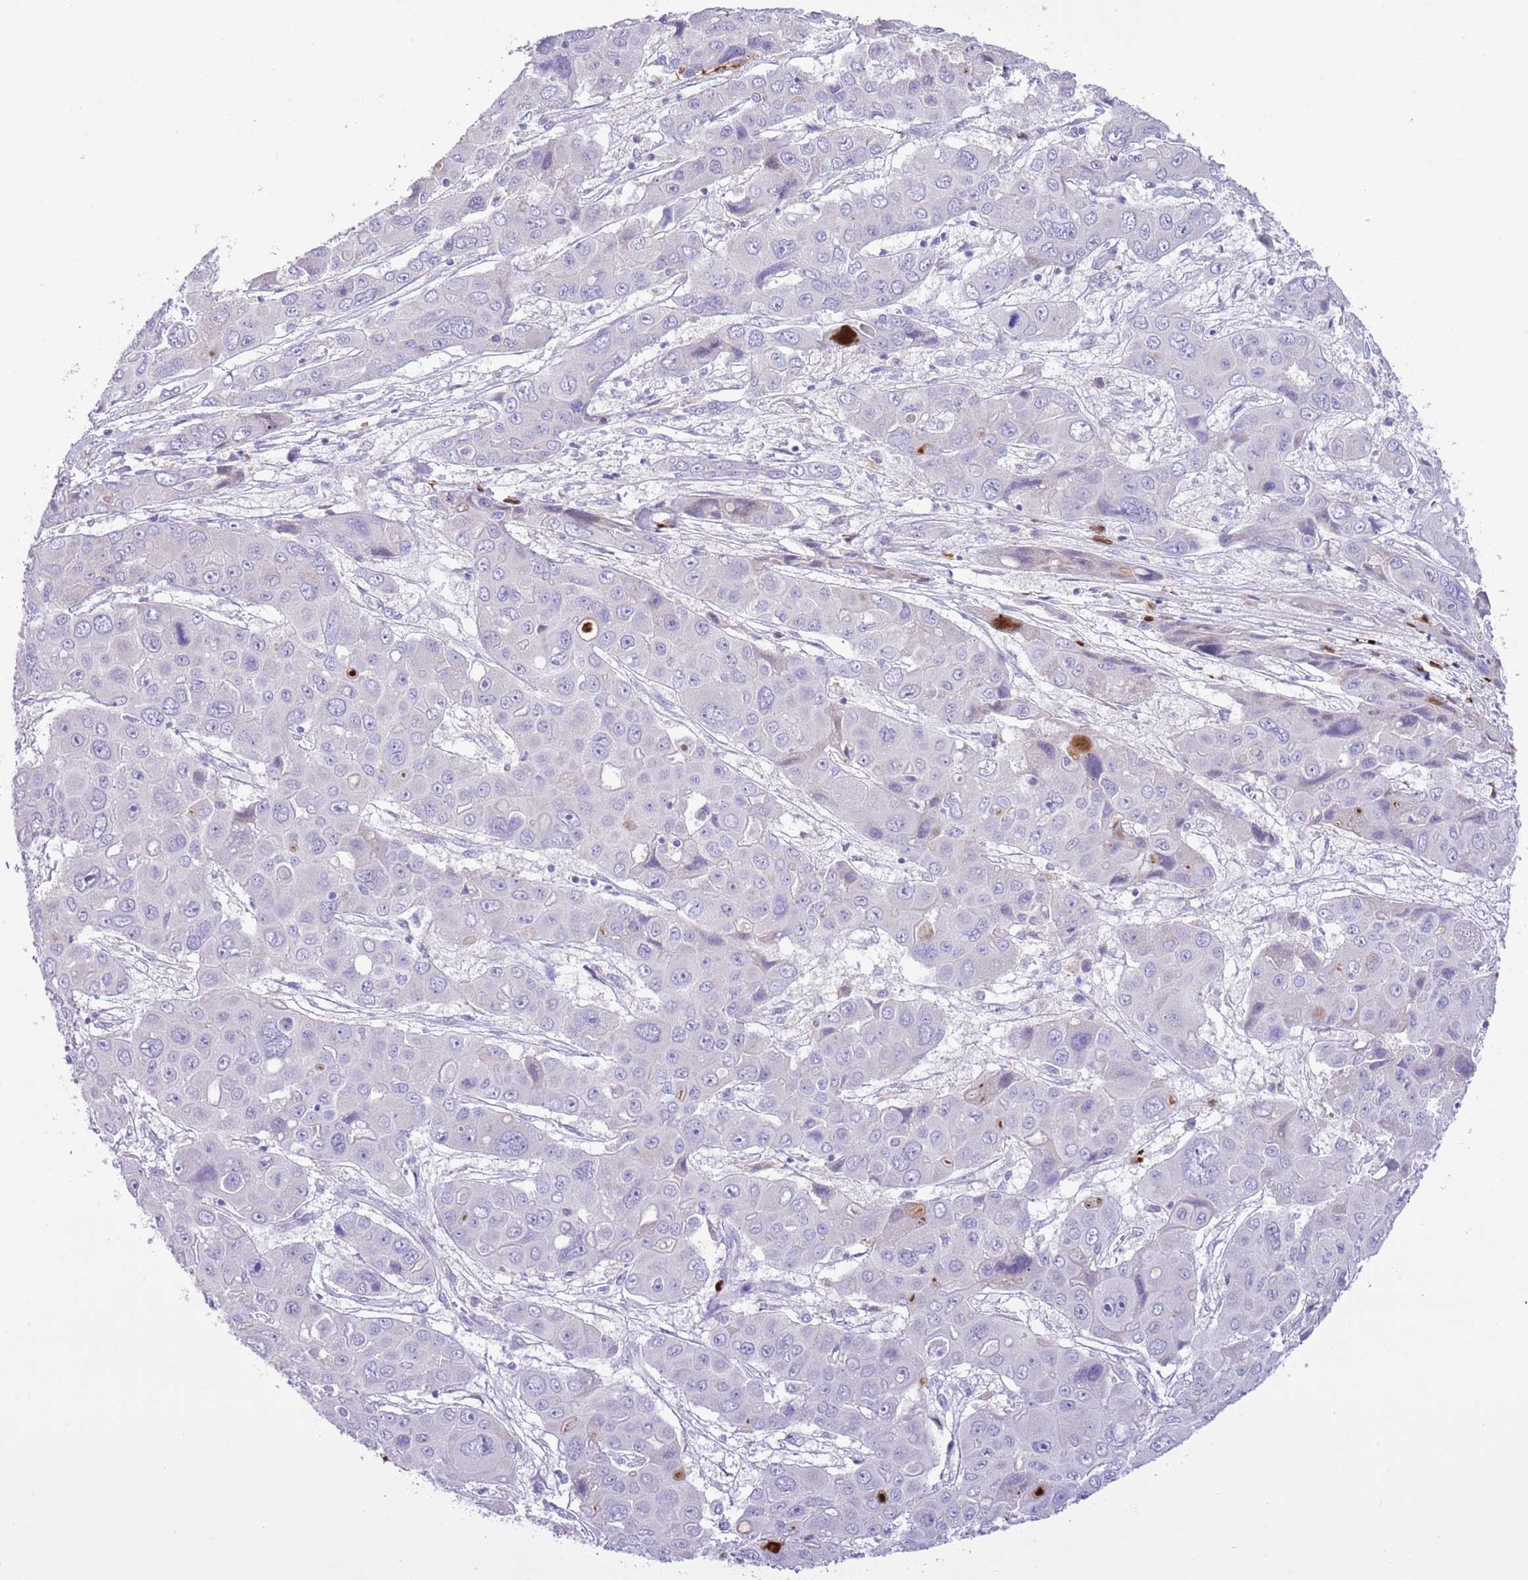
{"staining": {"intensity": "negative", "quantity": "none", "location": "none"}, "tissue": "liver cancer", "cell_type": "Tumor cells", "image_type": "cancer", "snomed": [{"axis": "morphology", "description": "Cholangiocarcinoma"}, {"axis": "topography", "description": "Liver"}], "caption": "Tumor cells show no significant staining in liver cholangiocarcinoma. (DAB IHC, high magnification).", "gene": "CLEC2A", "patient": {"sex": "male", "age": 67}}